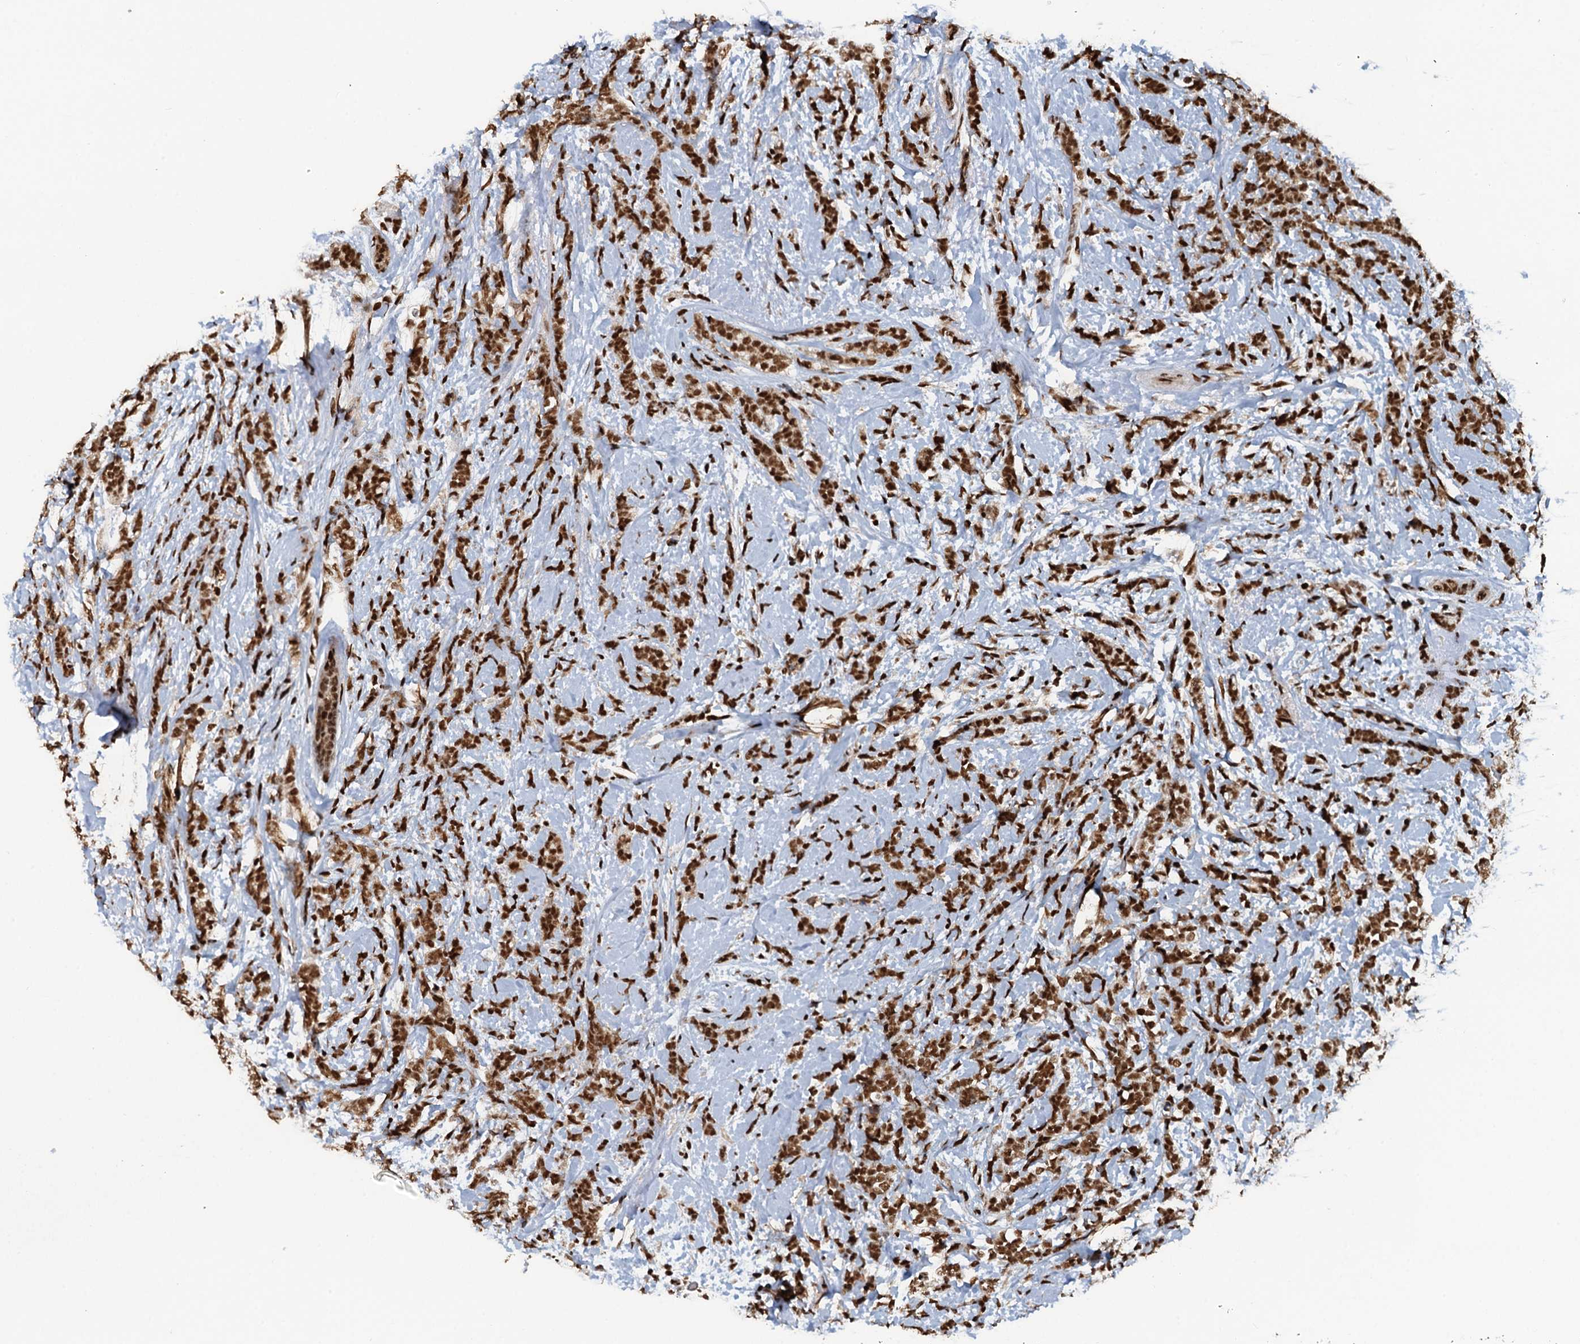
{"staining": {"intensity": "moderate", "quantity": ">75%", "location": "nuclear"}, "tissue": "breast cancer", "cell_type": "Tumor cells", "image_type": "cancer", "snomed": [{"axis": "morphology", "description": "Lobular carcinoma"}, {"axis": "topography", "description": "Breast"}], "caption": "Breast lobular carcinoma stained with a brown dye reveals moderate nuclear positive positivity in about >75% of tumor cells.", "gene": "ZC3H18", "patient": {"sex": "female", "age": 58}}